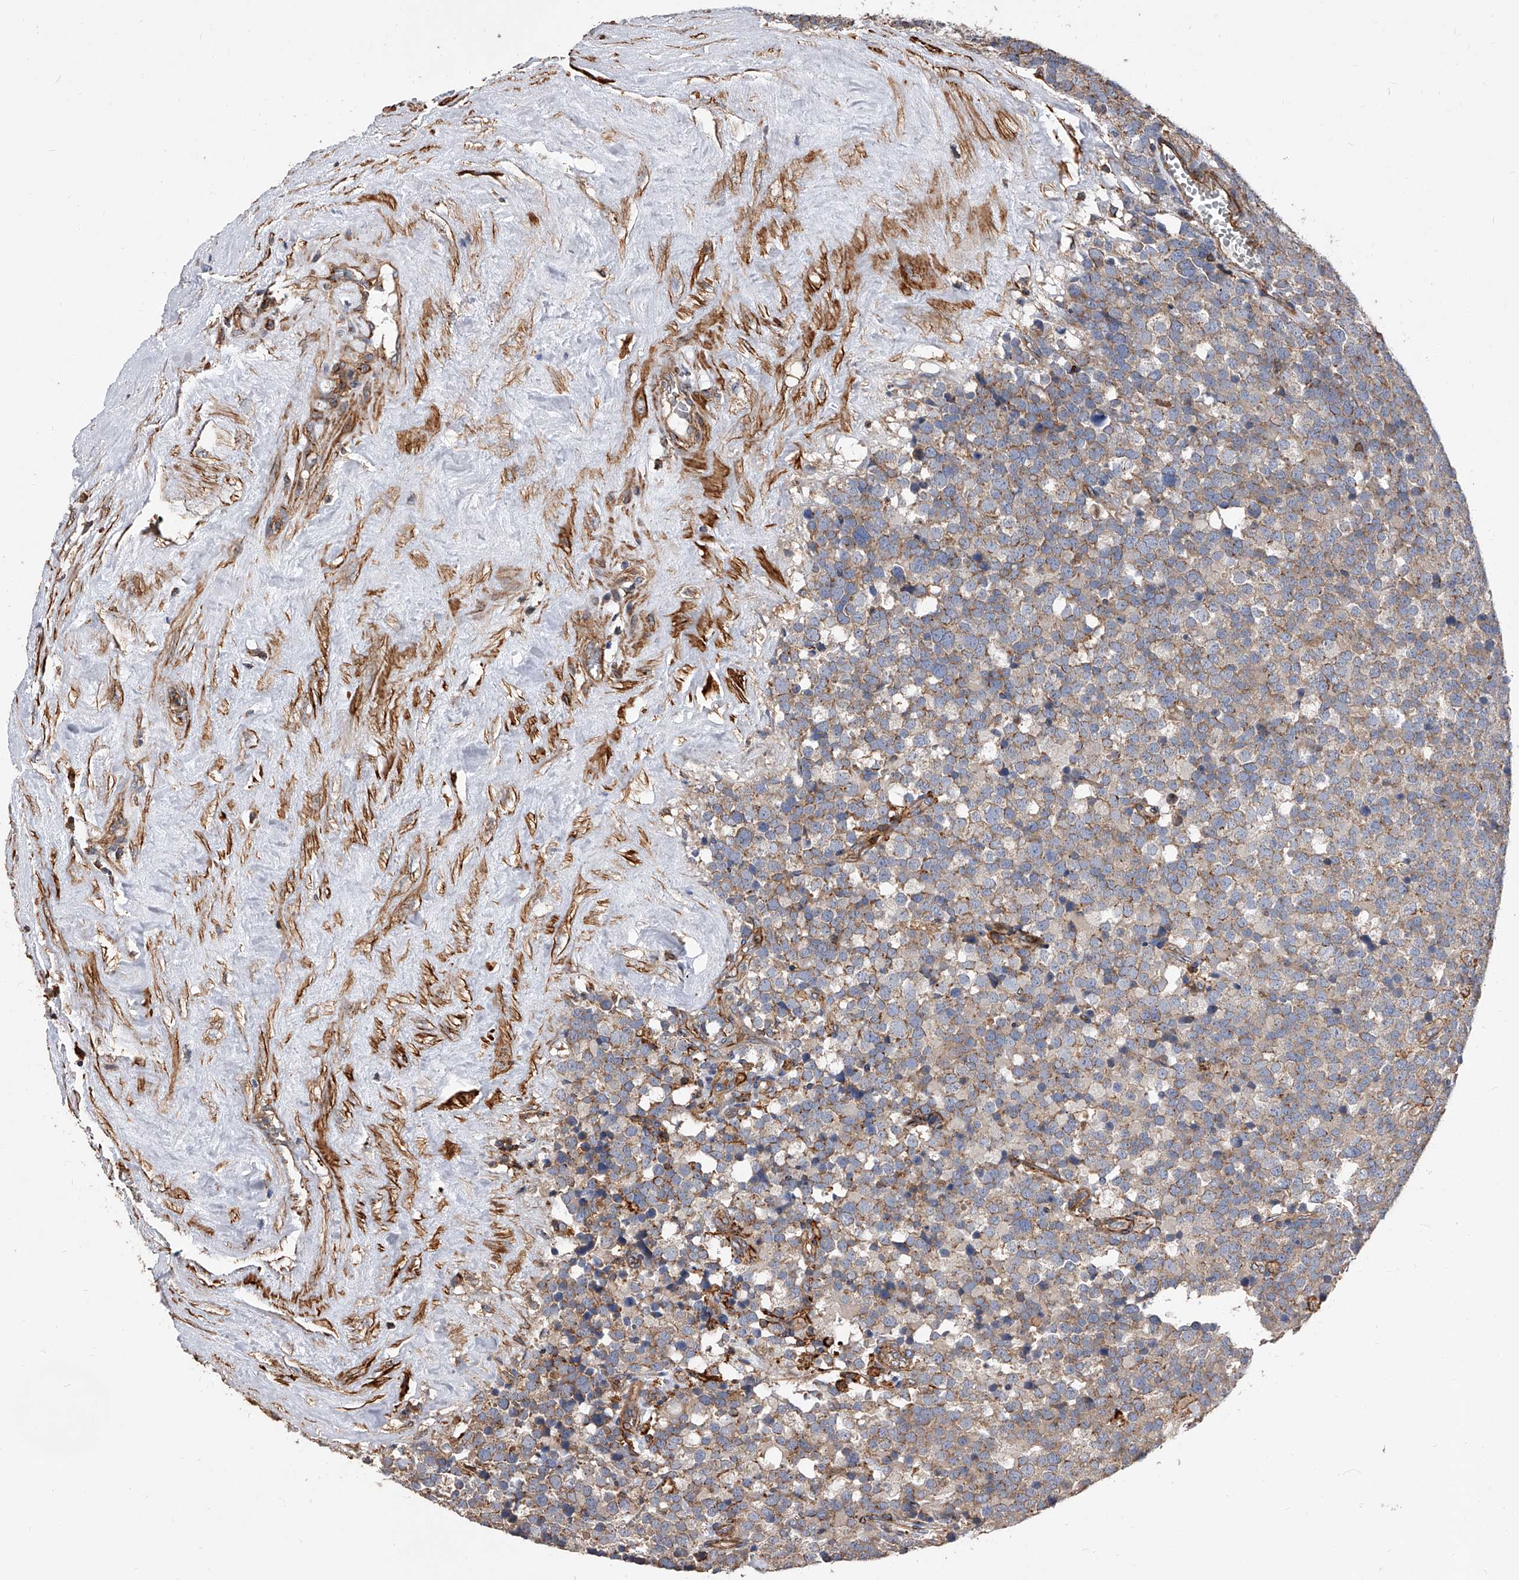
{"staining": {"intensity": "weak", "quantity": ">75%", "location": "cytoplasmic/membranous"}, "tissue": "testis cancer", "cell_type": "Tumor cells", "image_type": "cancer", "snomed": [{"axis": "morphology", "description": "Seminoma, NOS"}, {"axis": "topography", "description": "Testis"}], "caption": "A high-resolution image shows immunohistochemistry (IHC) staining of seminoma (testis), which exhibits weak cytoplasmic/membranous expression in approximately >75% of tumor cells. The protein of interest is stained brown, and the nuclei are stained in blue (DAB (3,3'-diaminobenzidine) IHC with brightfield microscopy, high magnification).", "gene": "PISD", "patient": {"sex": "male", "age": 71}}